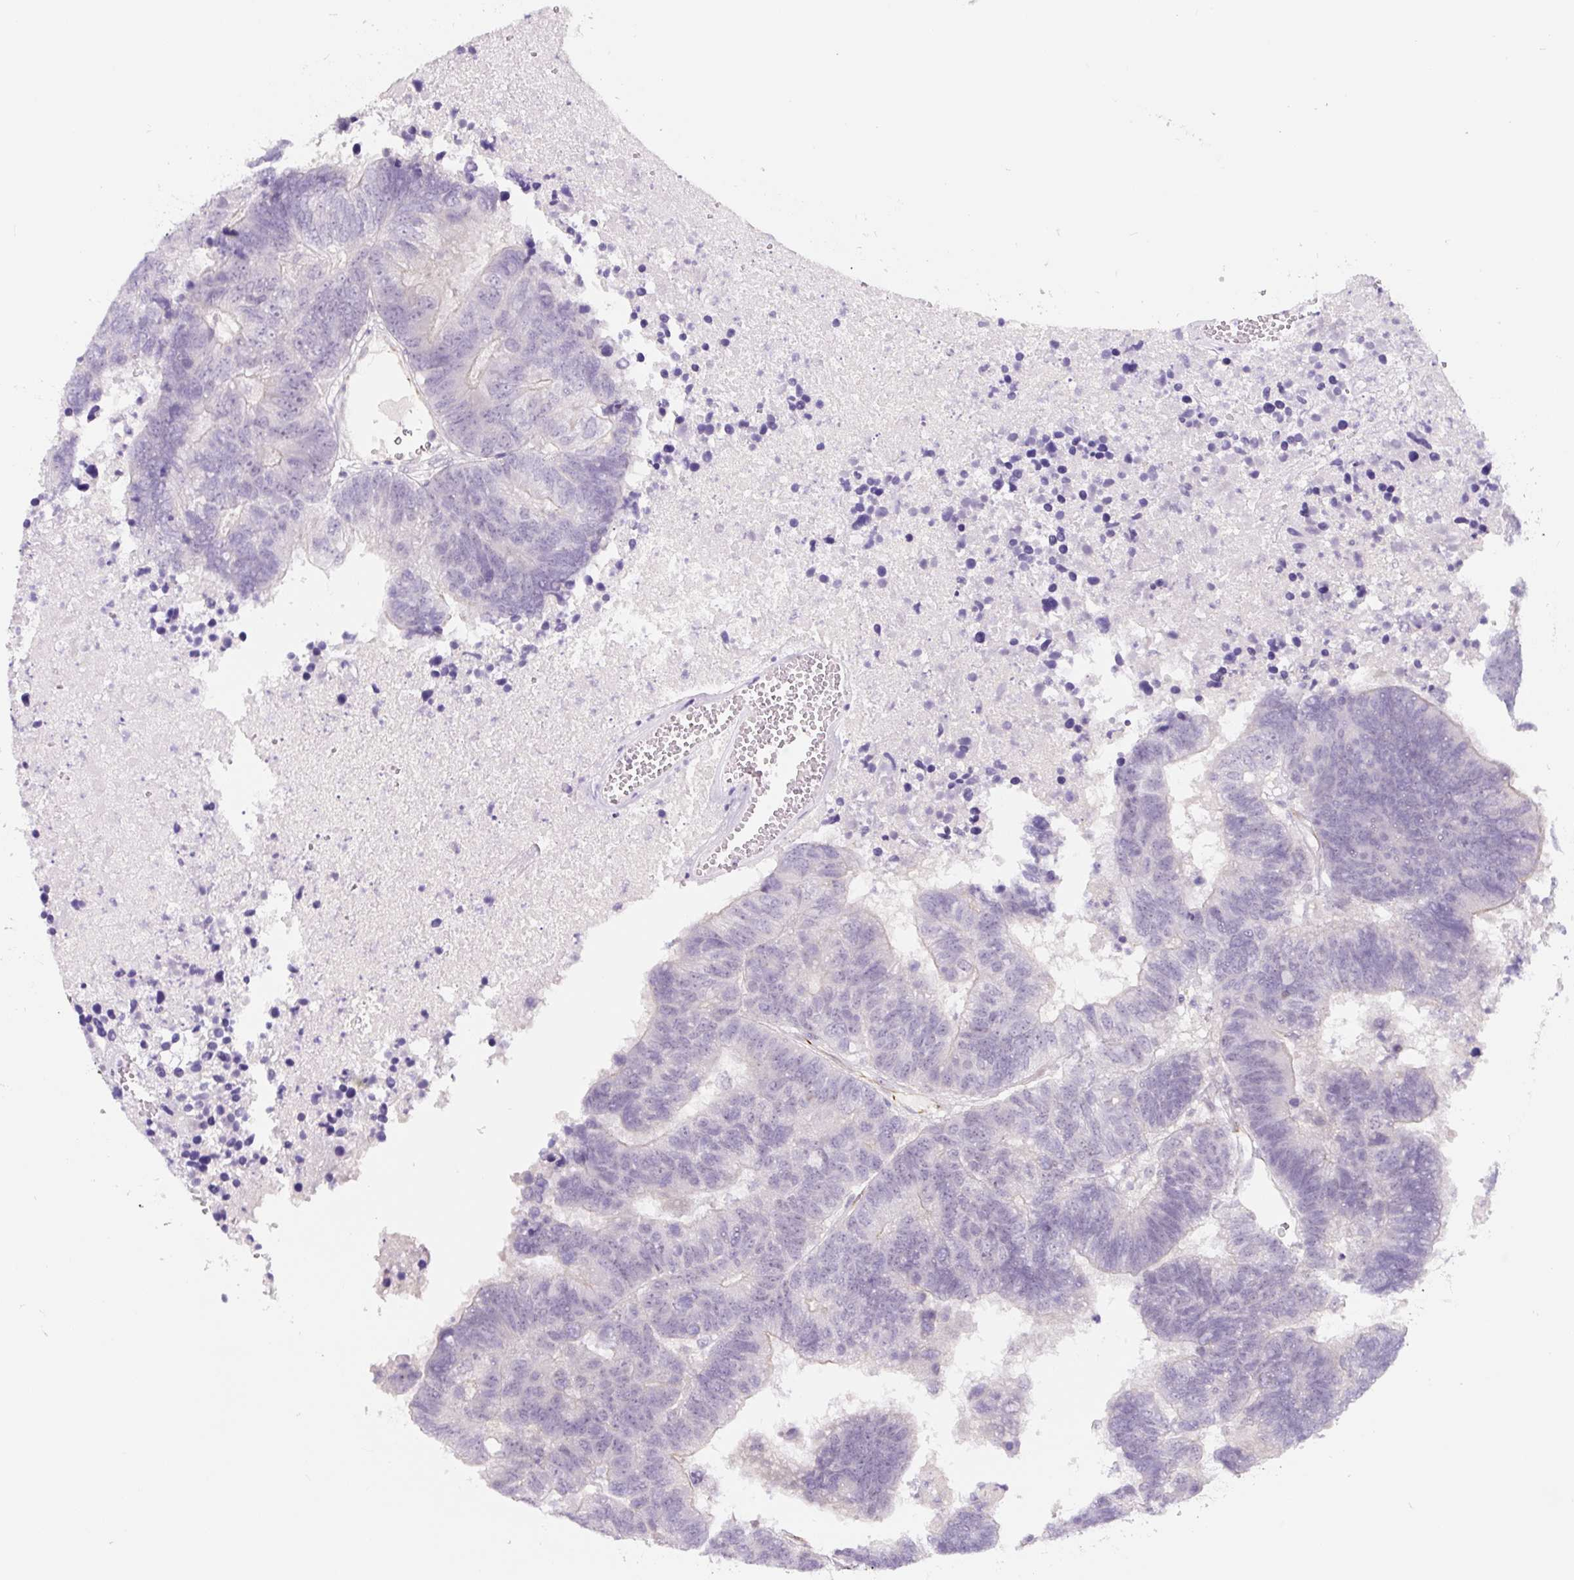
{"staining": {"intensity": "negative", "quantity": "none", "location": "none"}, "tissue": "colorectal cancer", "cell_type": "Tumor cells", "image_type": "cancer", "snomed": [{"axis": "morphology", "description": "Adenocarcinoma, NOS"}, {"axis": "topography", "description": "Colon"}], "caption": "This is an immunohistochemistry (IHC) photomicrograph of human colorectal cancer (adenocarcinoma). There is no positivity in tumor cells.", "gene": "CCL25", "patient": {"sex": "female", "age": 48}}